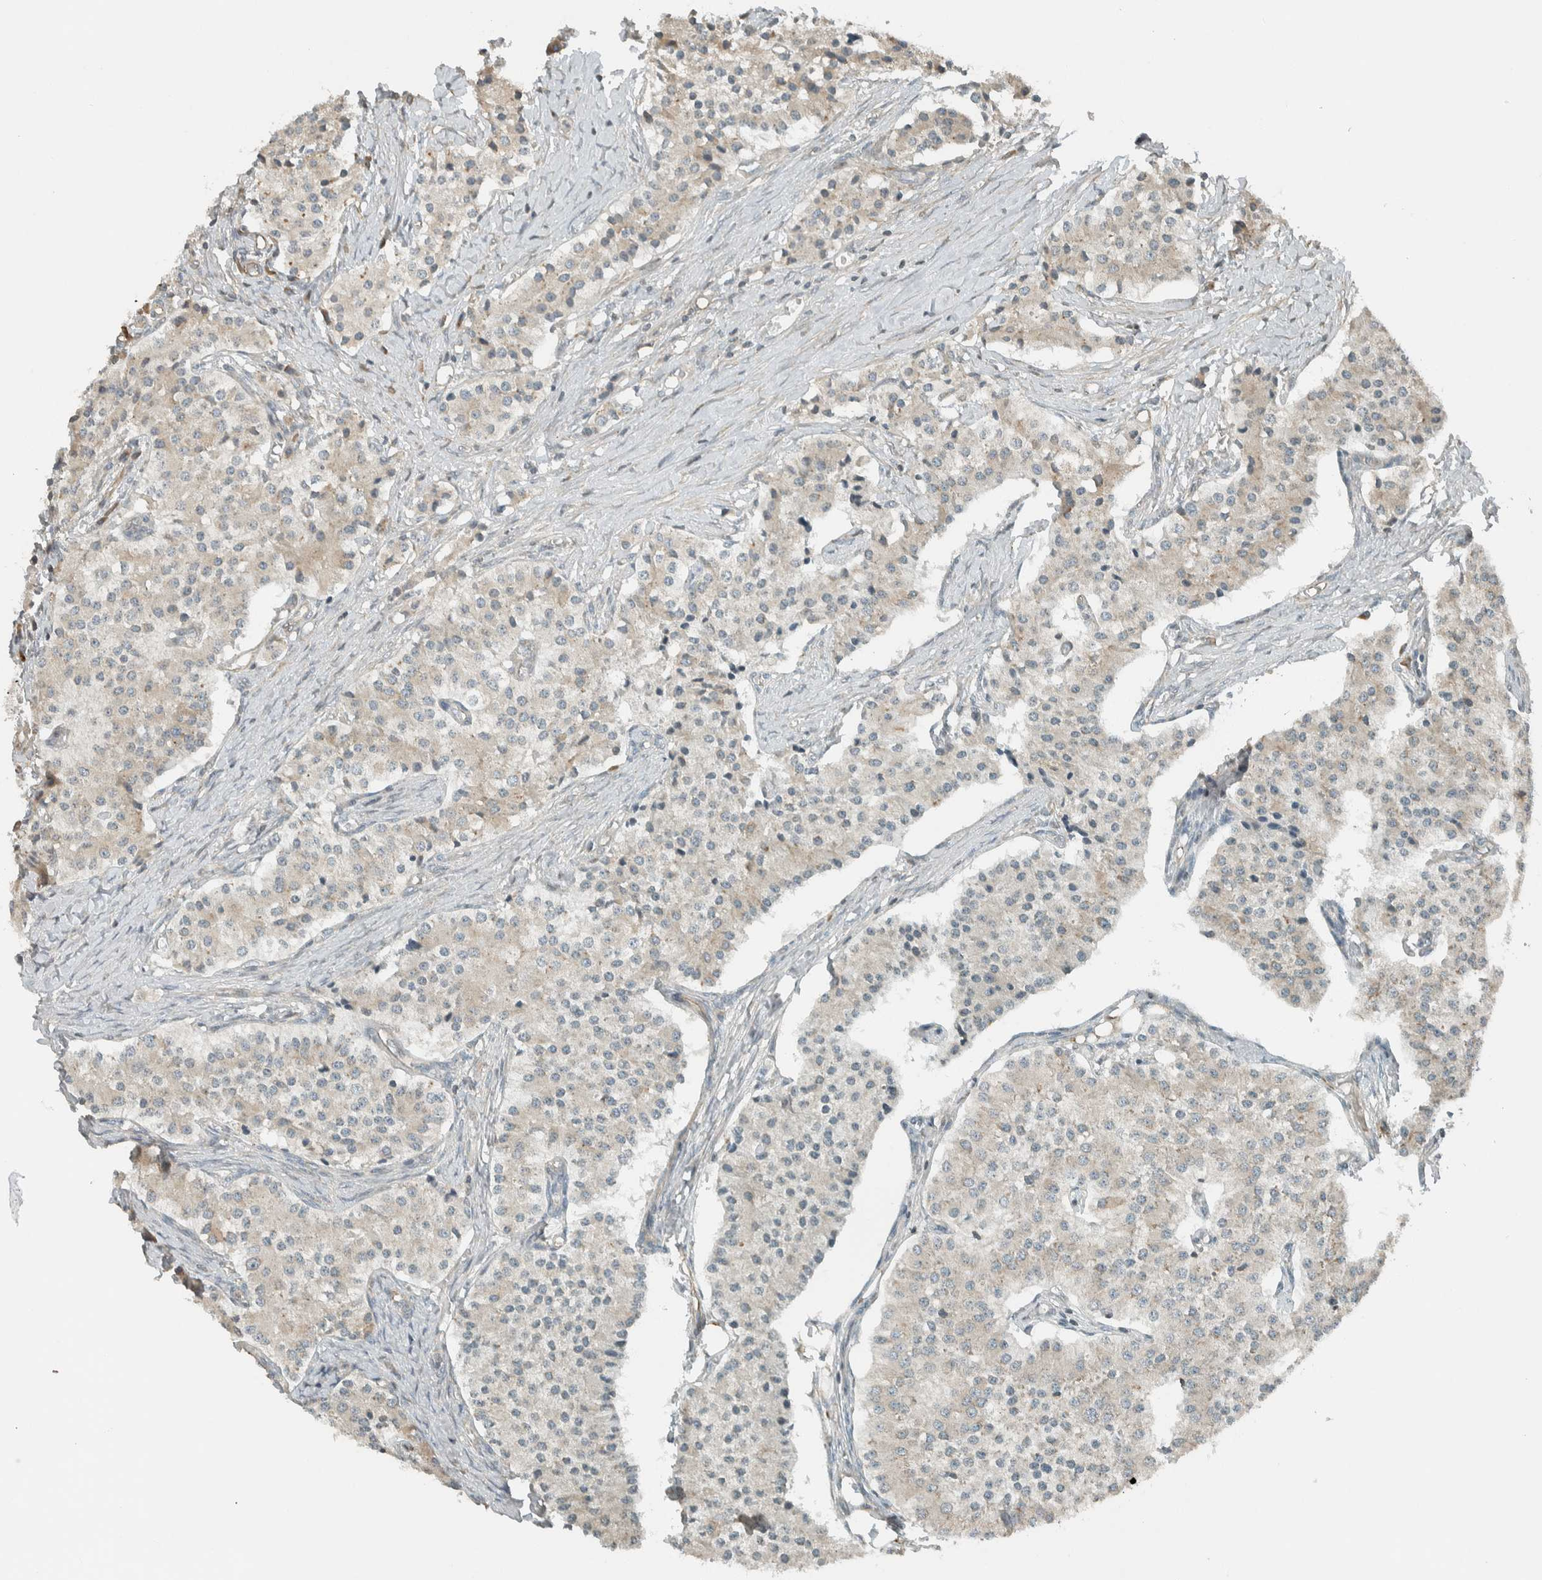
{"staining": {"intensity": "weak", "quantity": "25%-75%", "location": "cytoplasmic/membranous"}, "tissue": "carcinoid", "cell_type": "Tumor cells", "image_type": "cancer", "snomed": [{"axis": "morphology", "description": "Carcinoid, malignant, NOS"}, {"axis": "topography", "description": "Colon"}], "caption": "Tumor cells exhibit weak cytoplasmic/membranous staining in approximately 25%-75% of cells in carcinoid.", "gene": "SEL1L", "patient": {"sex": "female", "age": 52}}